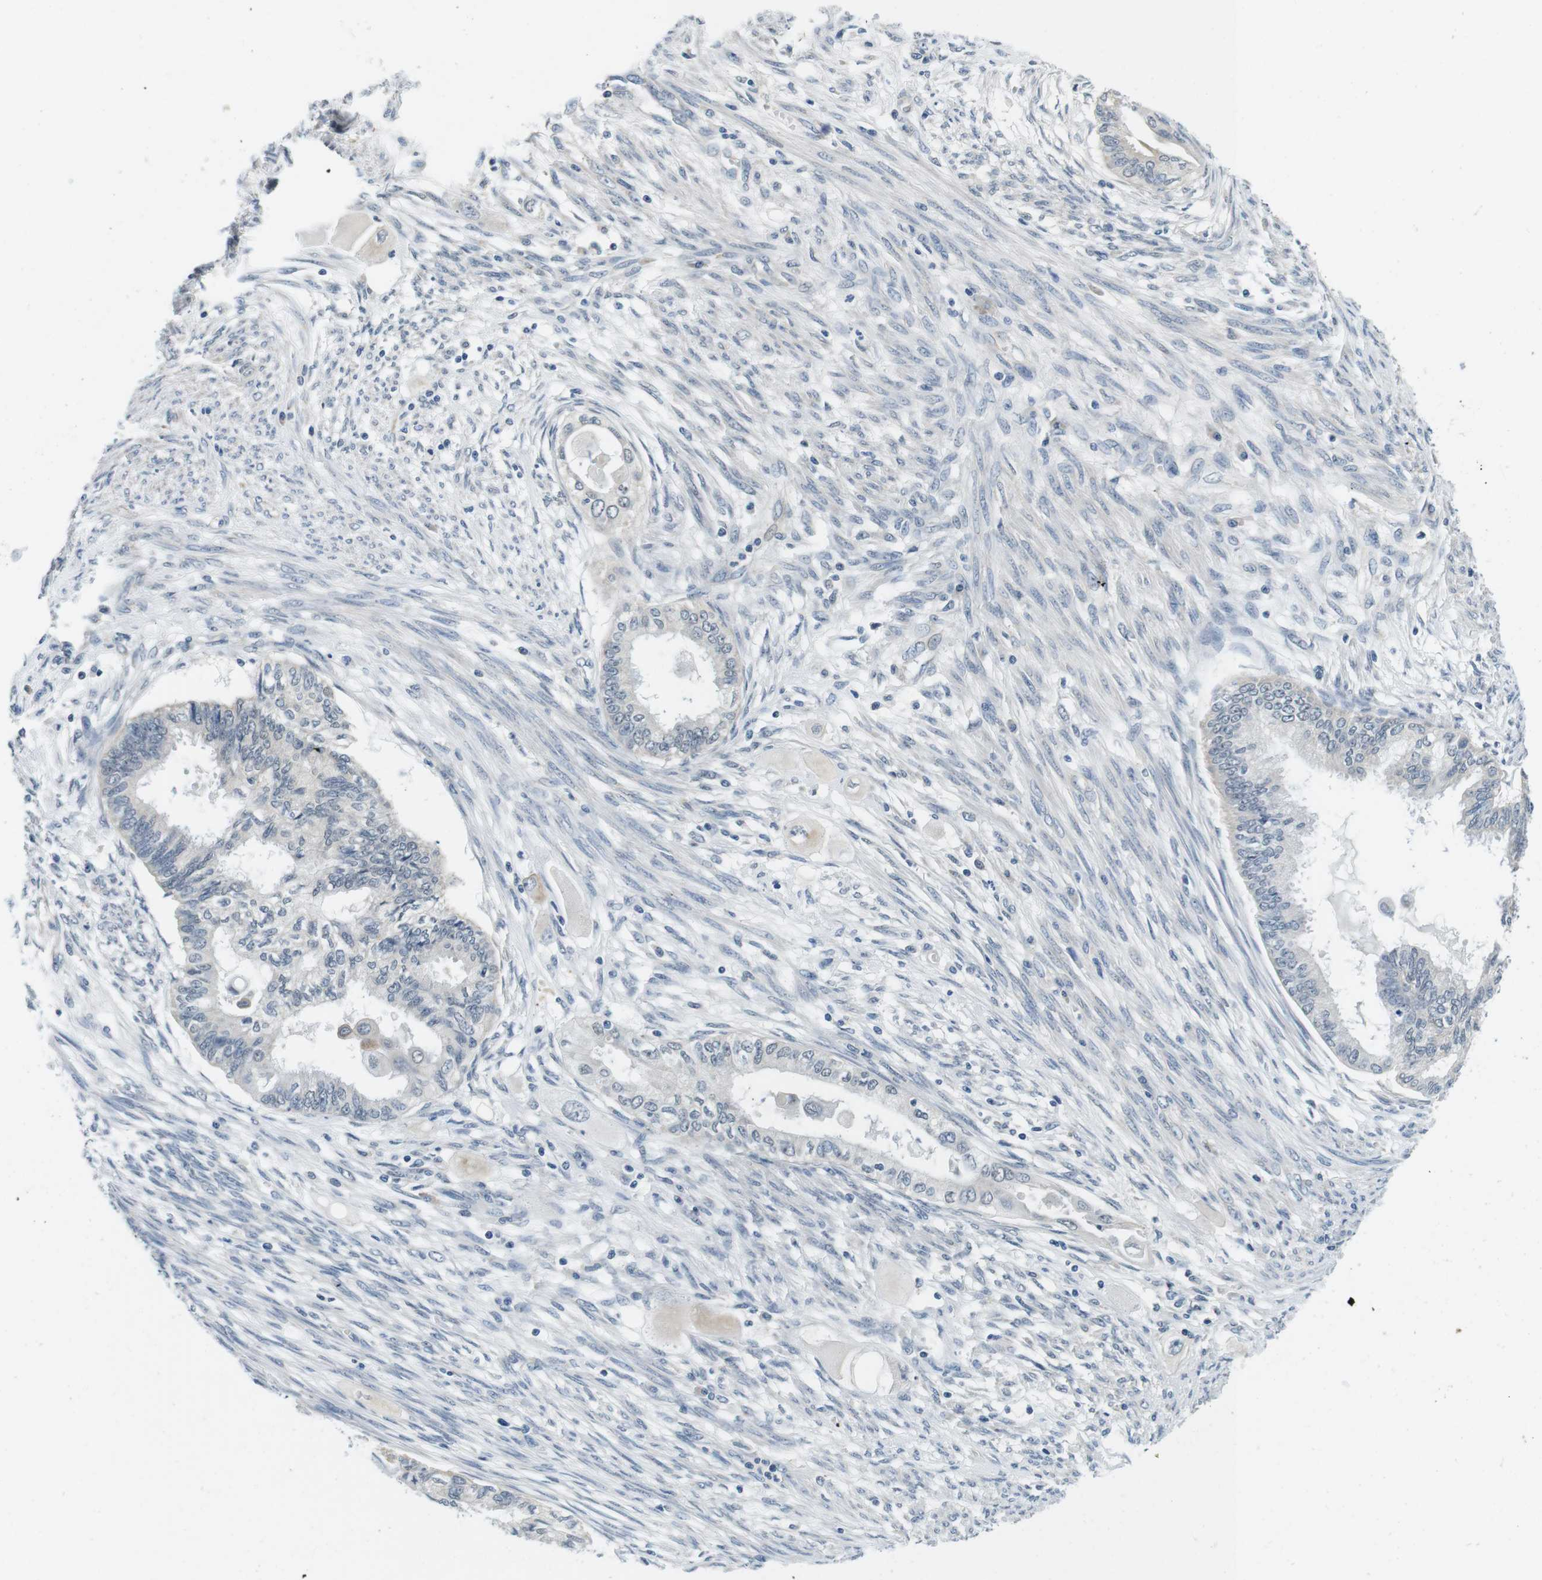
{"staining": {"intensity": "negative", "quantity": "none", "location": "none"}, "tissue": "cervical cancer", "cell_type": "Tumor cells", "image_type": "cancer", "snomed": [{"axis": "morphology", "description": "Normal tissue, NOS"}, {"axis": "morphology", "description": "Adenocarcinoma, NOS"}, {"axis": "topography", "description": "Cervix"}, {"axis": "topography", "description": "Endometrium"}], "caption": "Immunohistochemistry (IHC) histopathology image of neoplastic tissue: adenocarcinoma (cervical) stained with DAB (3,3'-diaminobenzidine) reveals no significant protein positivity in tumor cells. The staining is performed using DAB (3,3'-diaminobenzidine) brown chromogen with nuclei counter-stained in using hematoxylin.", "gene": "DTNA", "patient": {"sex": "female", "age": 86}}